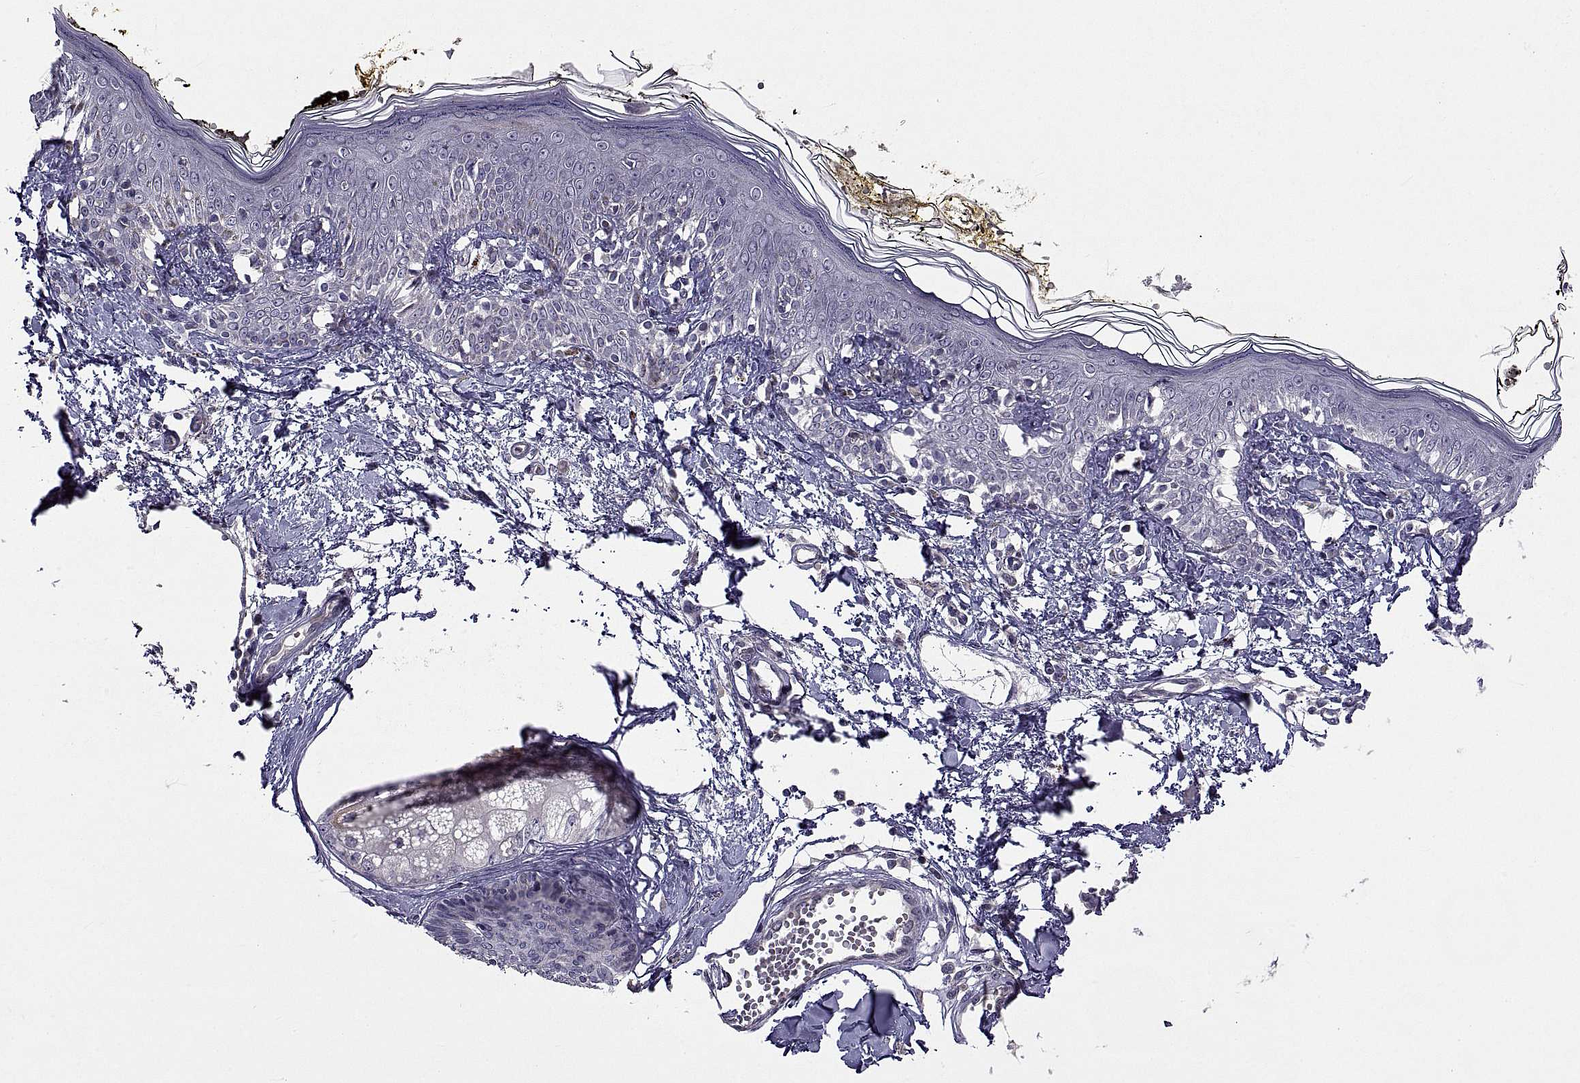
{"staining": {"intensity": "negative", "quantity": "none", "location": "none"}, "tissue": "skin", "cell_type": "Fibroblasts", "image_type": "normal", "snomed": [{"axis": "morphology", "description": "Normal tissue, NOS"}, {"axis": "topography", "description": "Skin"}], "caption": "Image shows no significant protein expression in fibroblasts of unremarkable skin. (DAB (3,3'-diaminobenzidine) IHC with hematoxylin counter stain).", "gene": "NPTX2", "patient": {"sex": "male", "age": 76}}